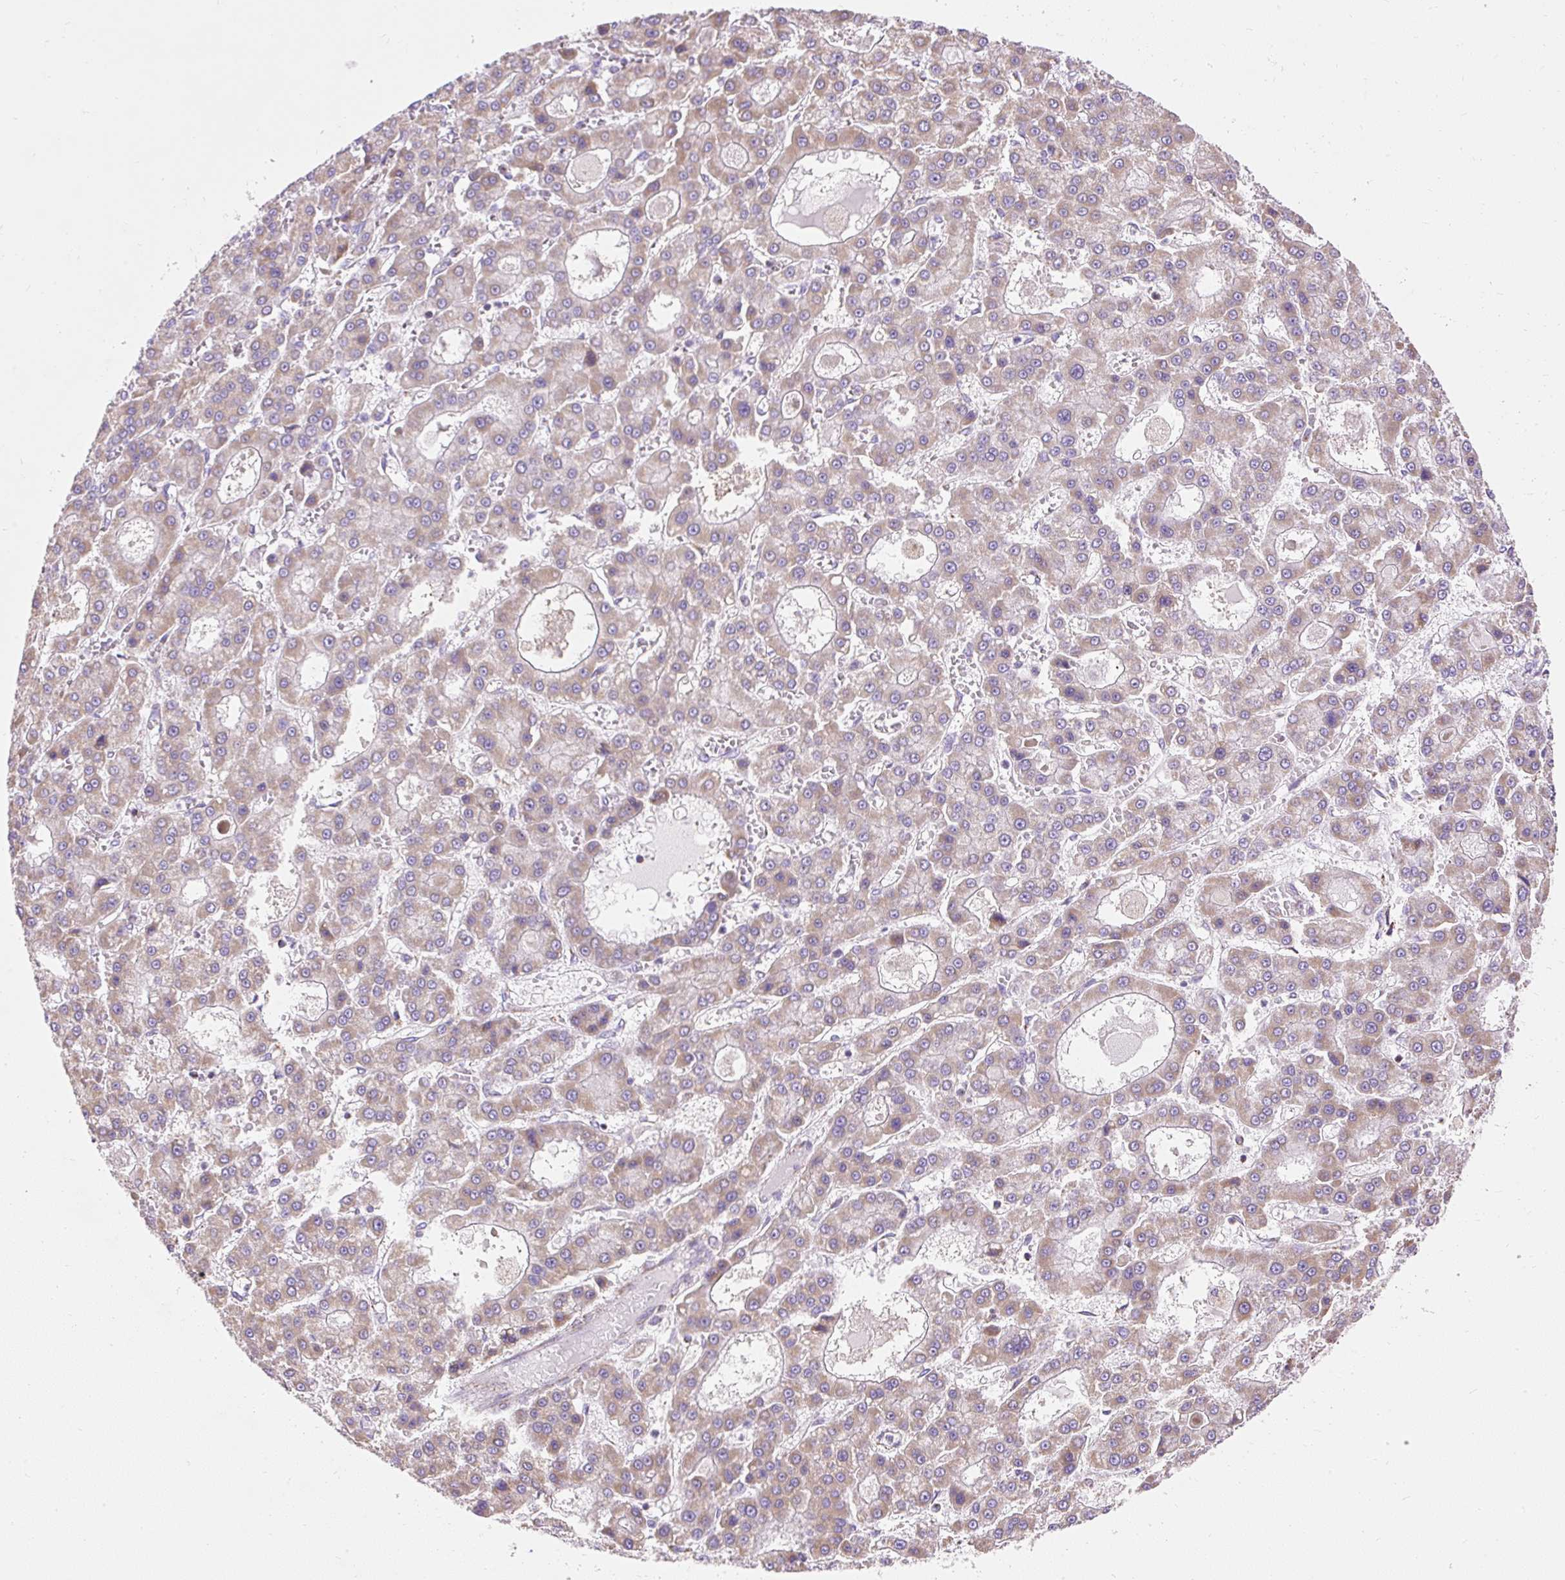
{"staining": {"intensity": "weak", "quantity": "25%-75%", "location": "cytoplasmic/membranous"}, "tissue": "liver cancer", "cell_type": "Tumor cells", "image_type": "cancer", "snomed": [{"axis": "morphology", "description": "Carcinoma, Hepatocellular, NOS"}, {"axis": "topography", "description": "Liver"}], "caption": "The photomicrograph displays staining of liver hepatocellular carcinoma, revealing weak cytoplasmic/membranous protein expression (brown color) within tumor cells.", "gene": "DAAM2", "patient": {"sex": "male", "age": 70}}